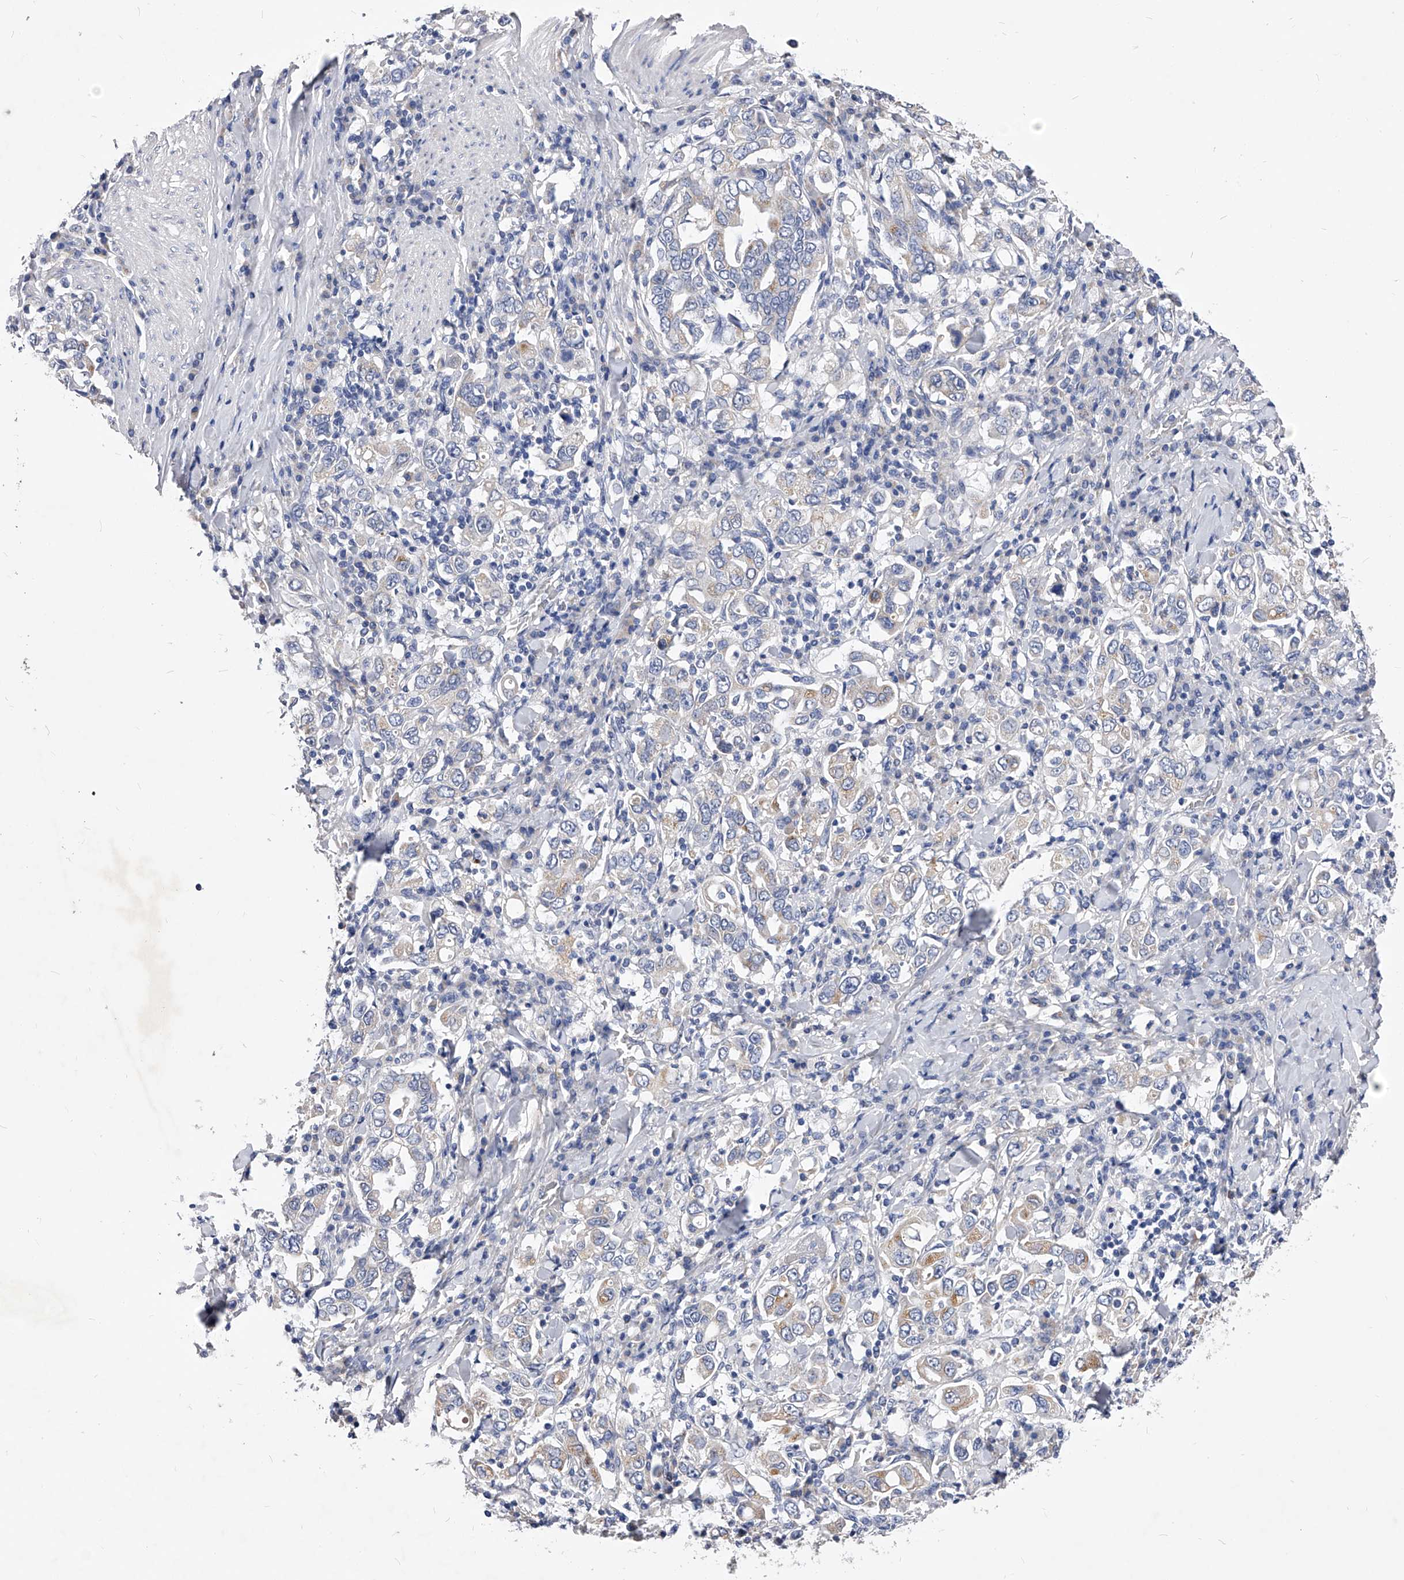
{"staining": {"intensity": "weak", "quantity": "<25%", "location": "cytoplasmic/membranous"}, "tissue": "stomach cancer", "cell_type": "Tumor cells", "image_type": "cancer", "snomed": [{"axis": "morphology", "description": "Adenocarcinoma, NOS"}, {"axis": "topography", "description": "Stomach, upper"}], "caption": "Tumor cells are negative for brown protein staining in stomach cancer. (Stains: DAB IHC with hematoxylin counter stain, Microscopy: brightfield microscopy at high magnification).", "gene": "ZNF529", "patient": {"sex": "male", "age": 62}}